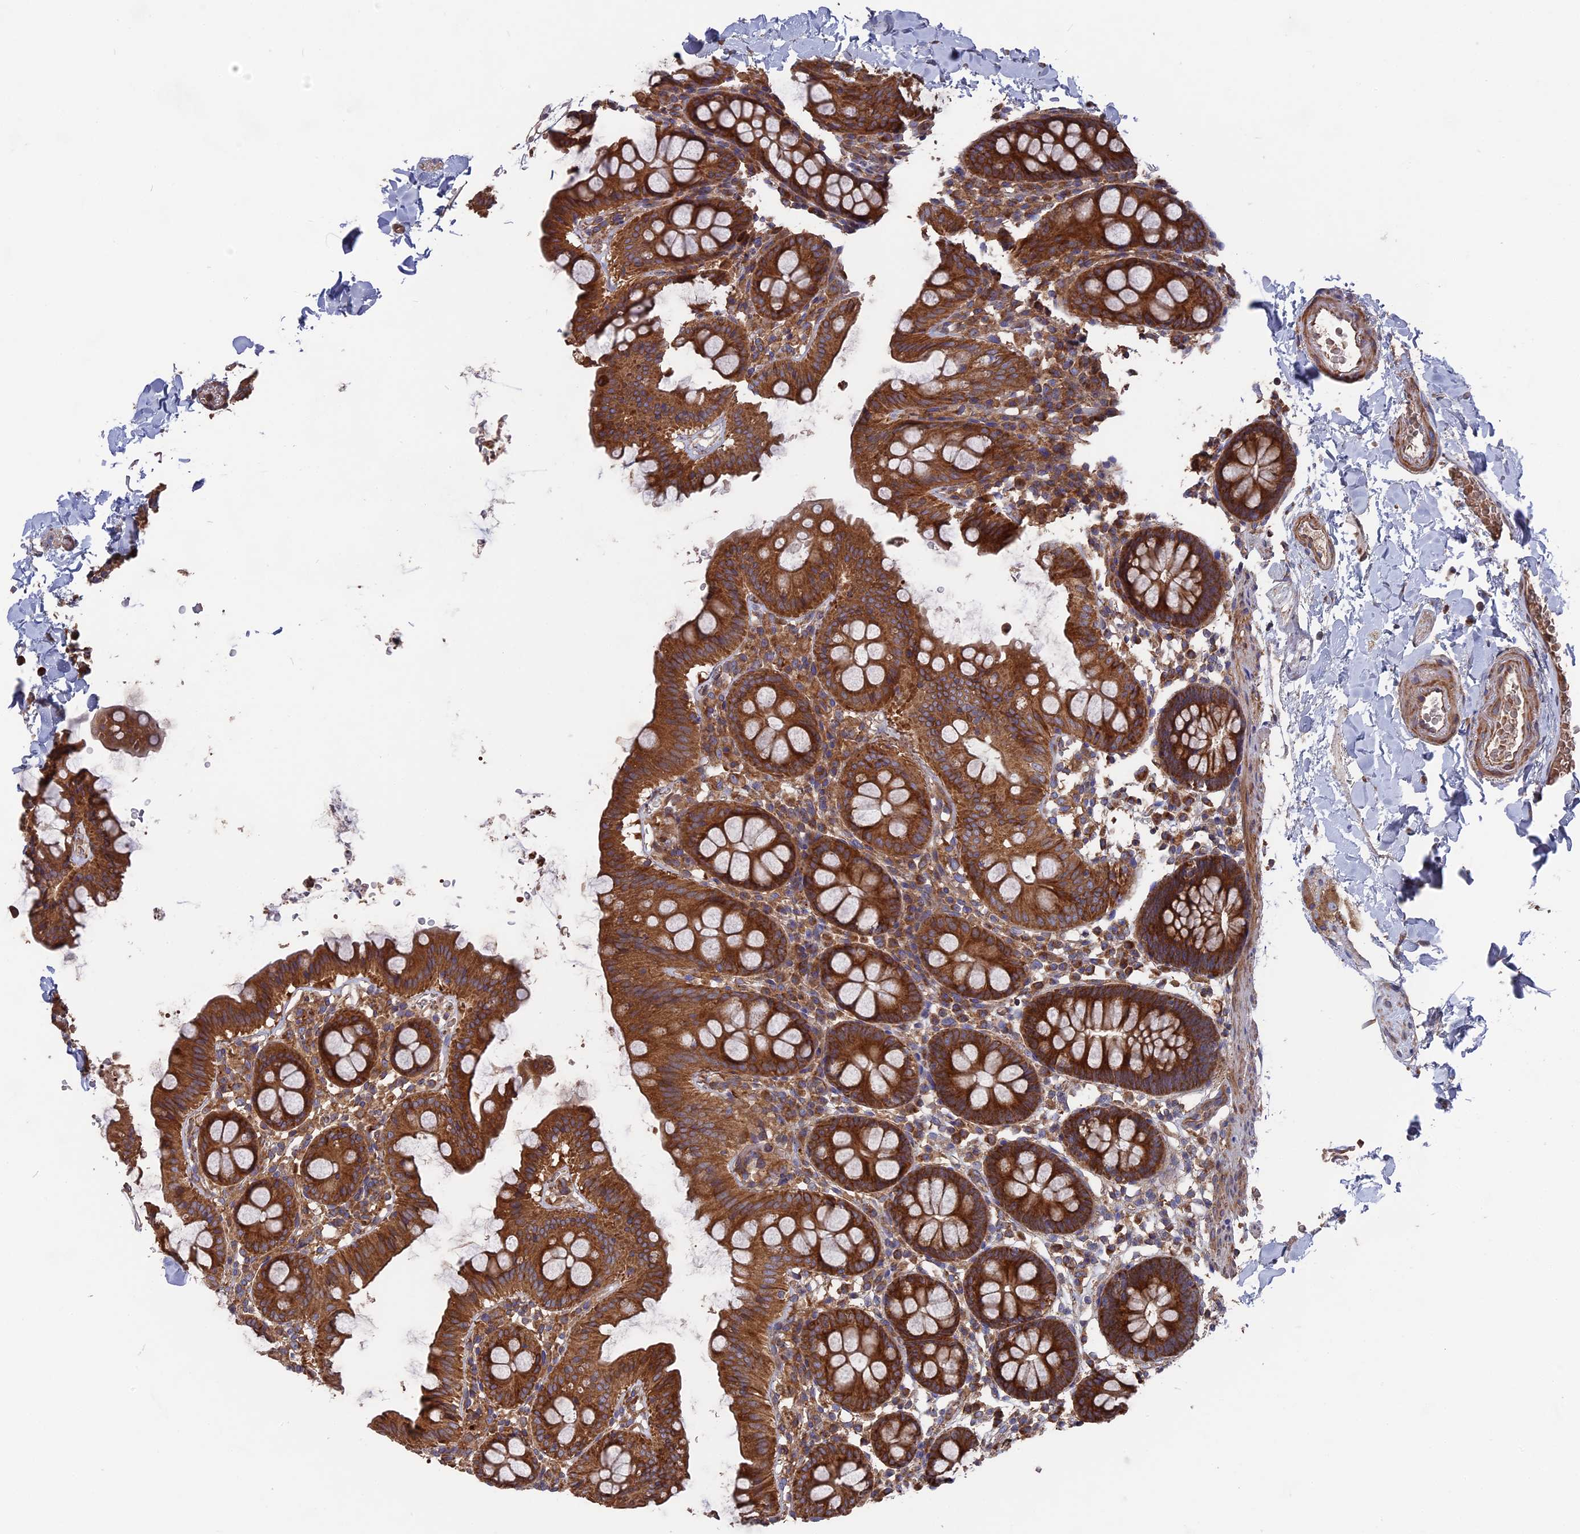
{"staining": {"intensity": "moderate", "quantity": ">75%", "location": "cytoplasmic/membranous"}, "tissue": "colon", "cell_type": "Endothelial cells", "image_type": "normal", "snomed": [{"axis": "morphology", "description": "Normal tissue, NOS"}, {"axis": "topography", "description": "Colon"}], "caption": "The immunohistochemical stain highlights moderate cytoplasmic/membranous staining in endothelial cells of normal colon.", "gene": "TELO2", "patient": {"sex": "male", "age": 75}}